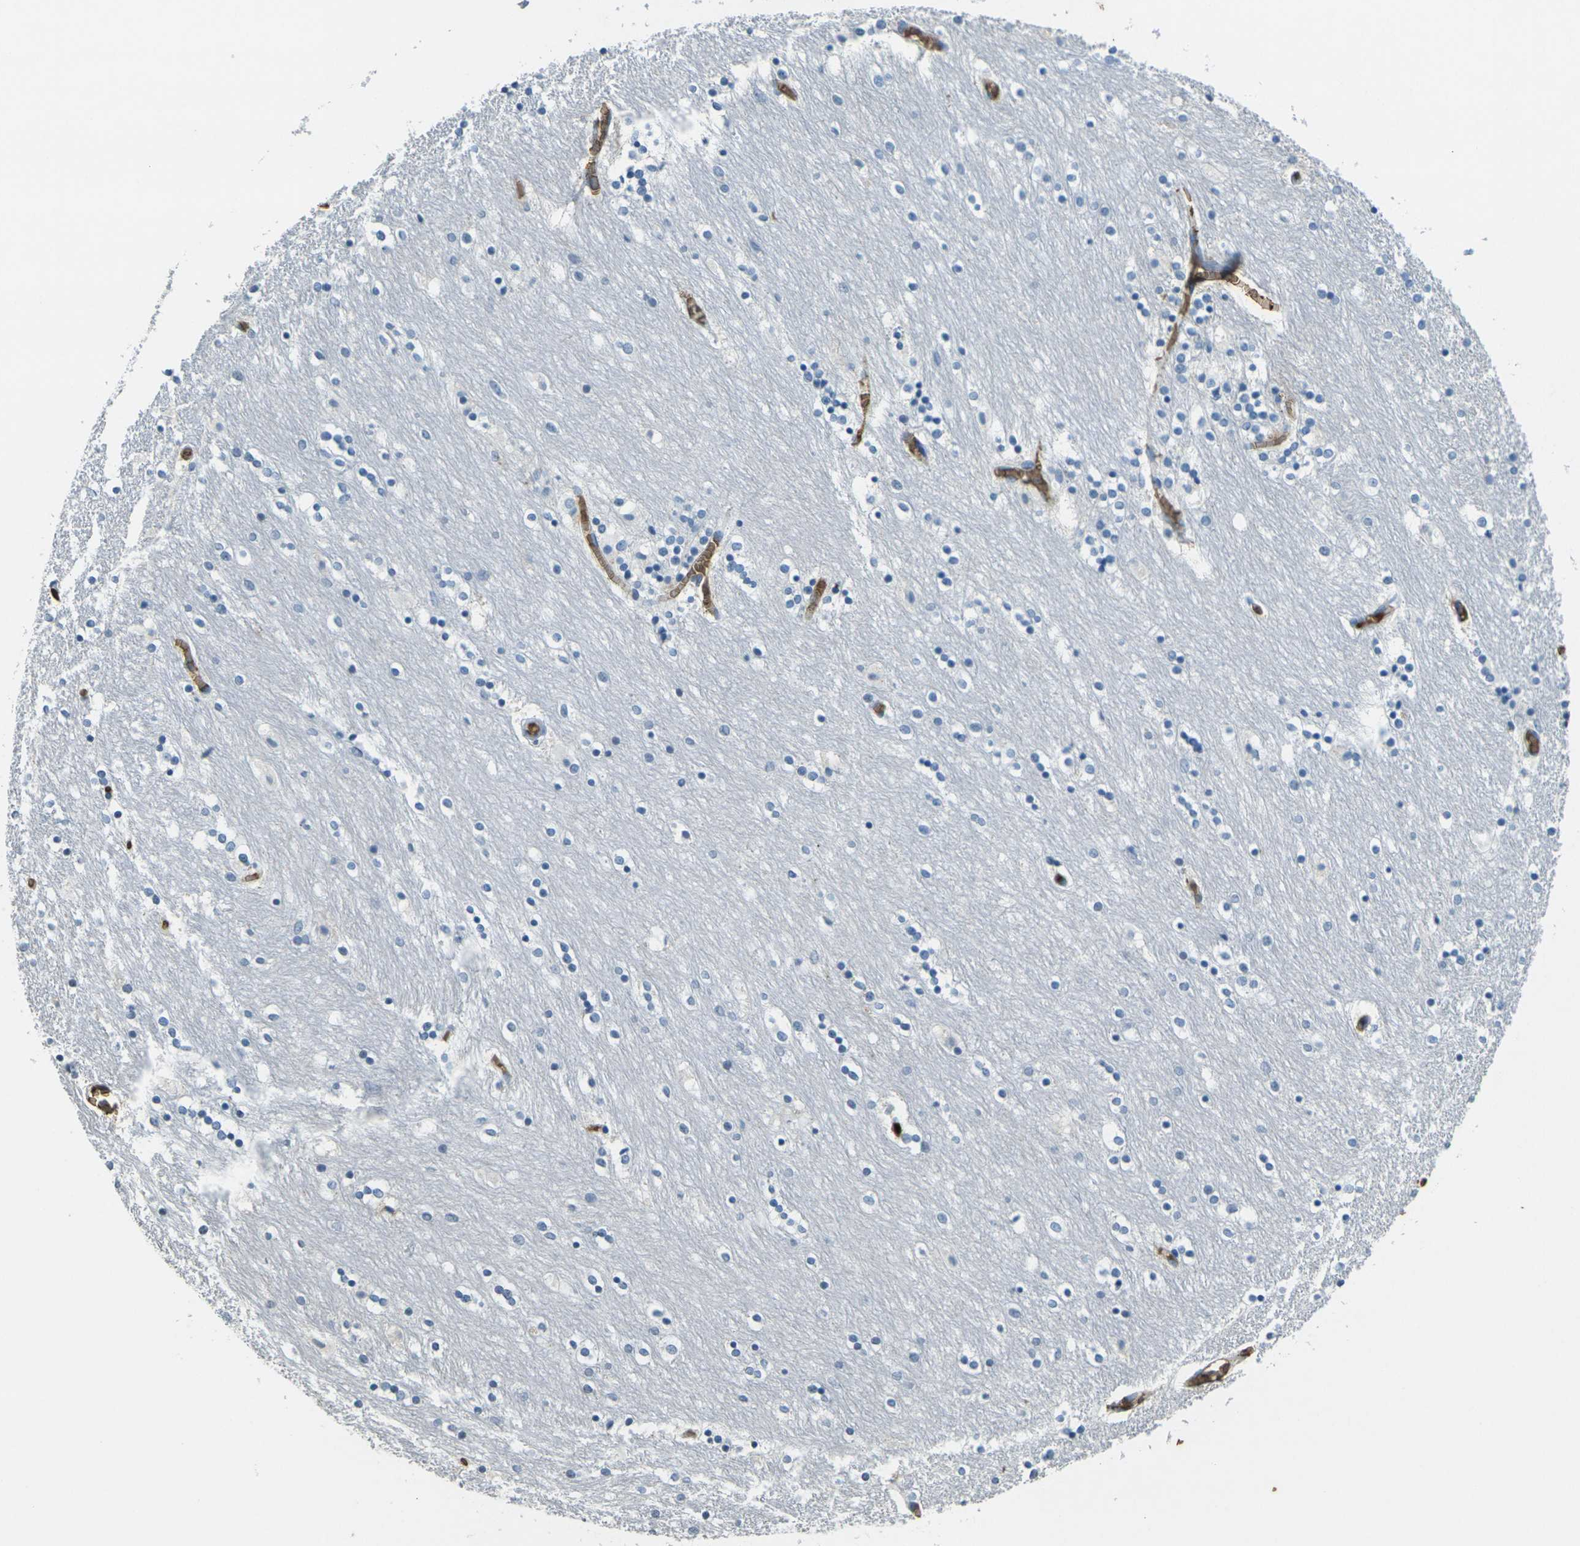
{"staining": {"intensity": "negative", "quantity": "none", "location": "none"}, "tissue": "caudate", "cell_type": "Glial cells", "image_type": "normal", "snomed": [{"axis": "morphology", "description": "Normal tissue, NOS"}, {"axis": "topography", "description": "Lateral ventricle wall"}], "caption": "A histopathology image of human caudate is negative for staining in glial cells. (Brightfield microscopy of DAB (3,3'-diaminobenzidine) immunohistochemistry at high magnification).", "gene": "HBB", "patient": {"sex": "female", "age": 54}}